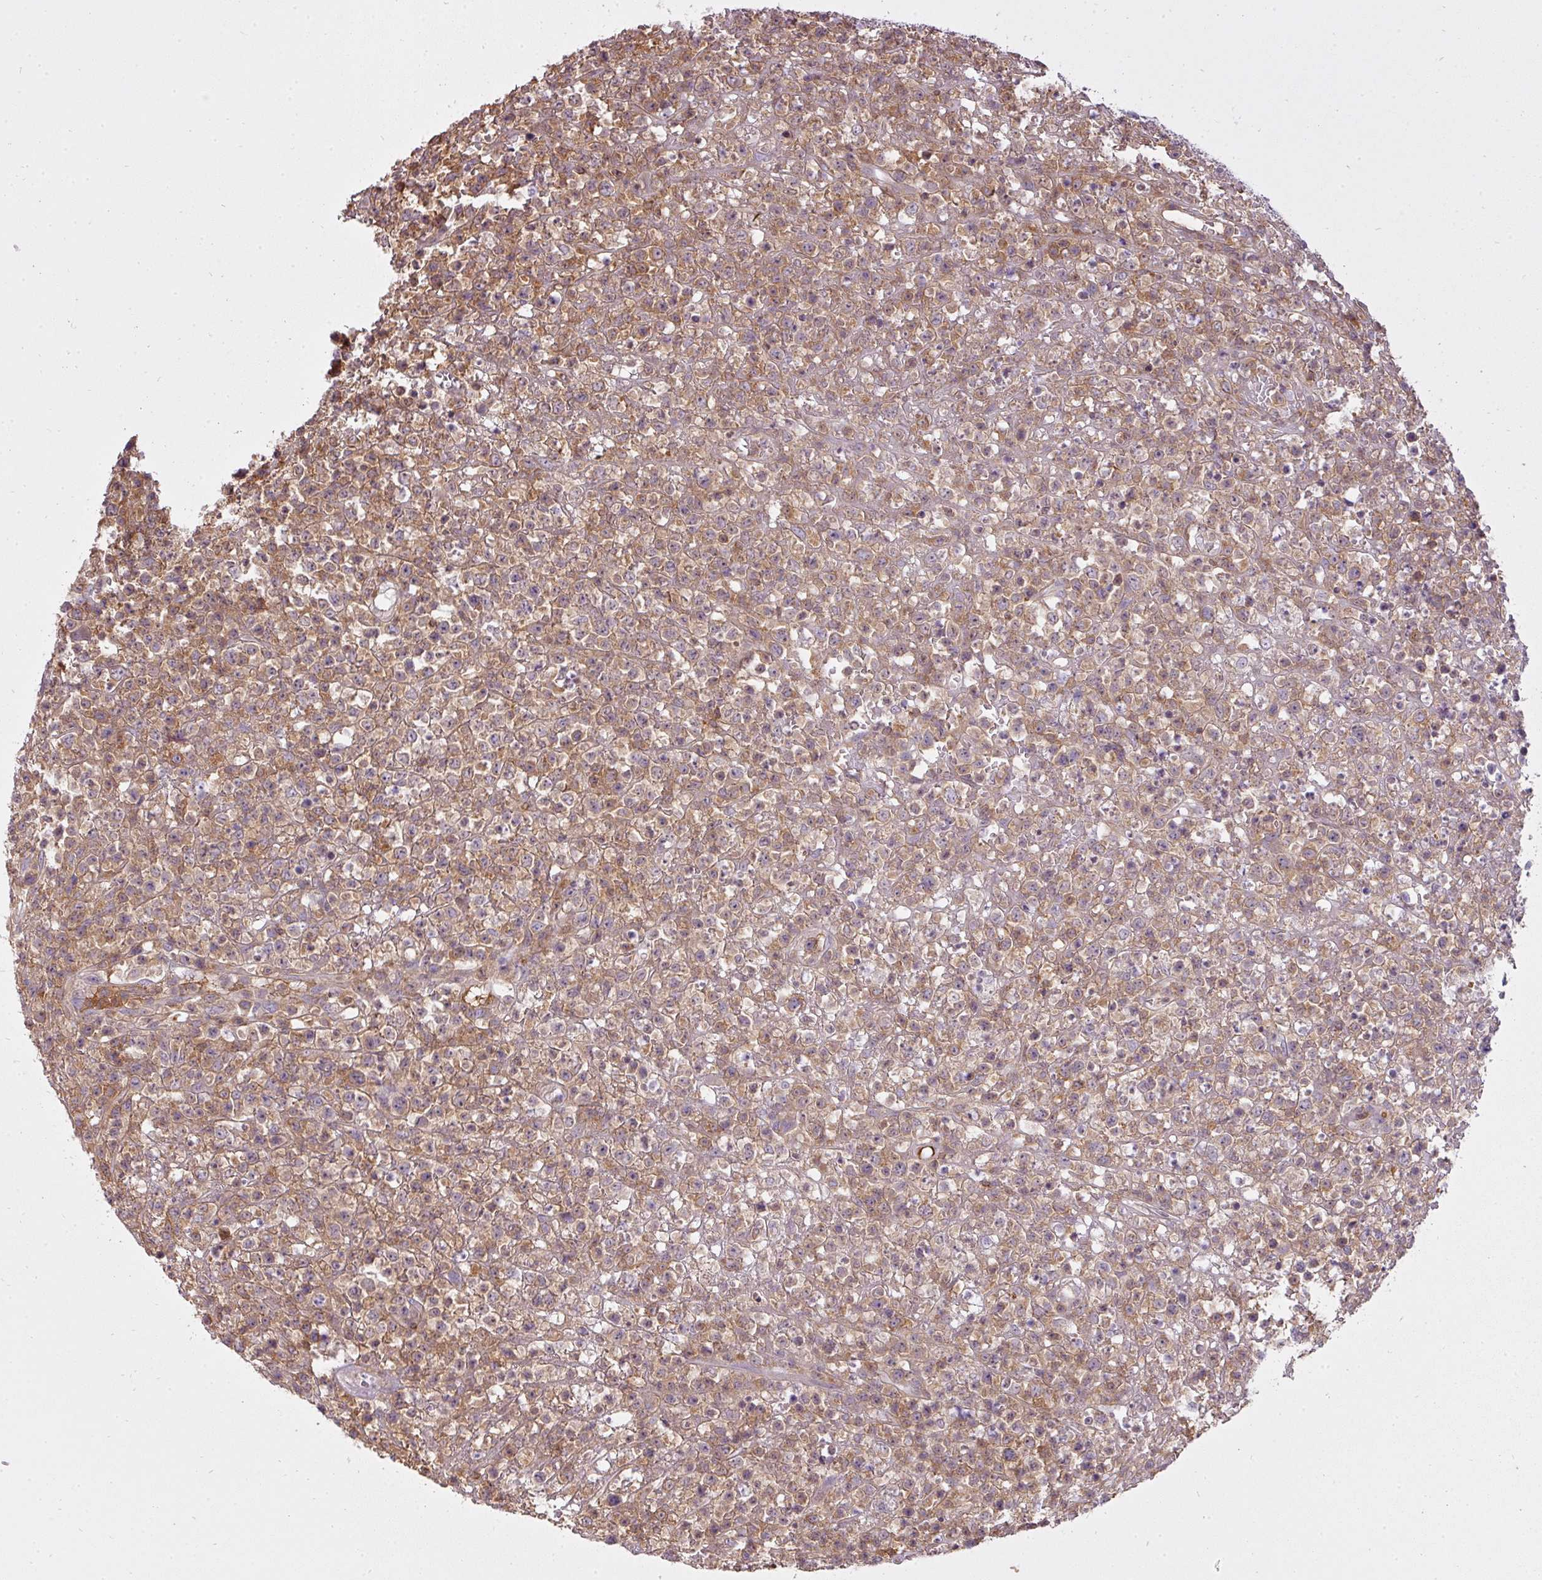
{"staining": {"intensity": "moderate", "quantity": ">75%", "location": "cytoplasmic/membranous"}, "tissue": "lymphoma", "cell_type": "Tumor cells", "image_type": "cancer", "snomed": [{"axis": "morphology", "description": "Malignant lymphoma, non-Hodgkin's type, High grade"}, {"axis": "topography", "description": "Colon"}], "caption": "Immunohistochemistry of lymphoma shows medium levels of moderate cytoplasmic/membranous staining in approximately >75% of tumor cells.", "gene": "STK4", "patient": {"sex": "female", "age": 53}}